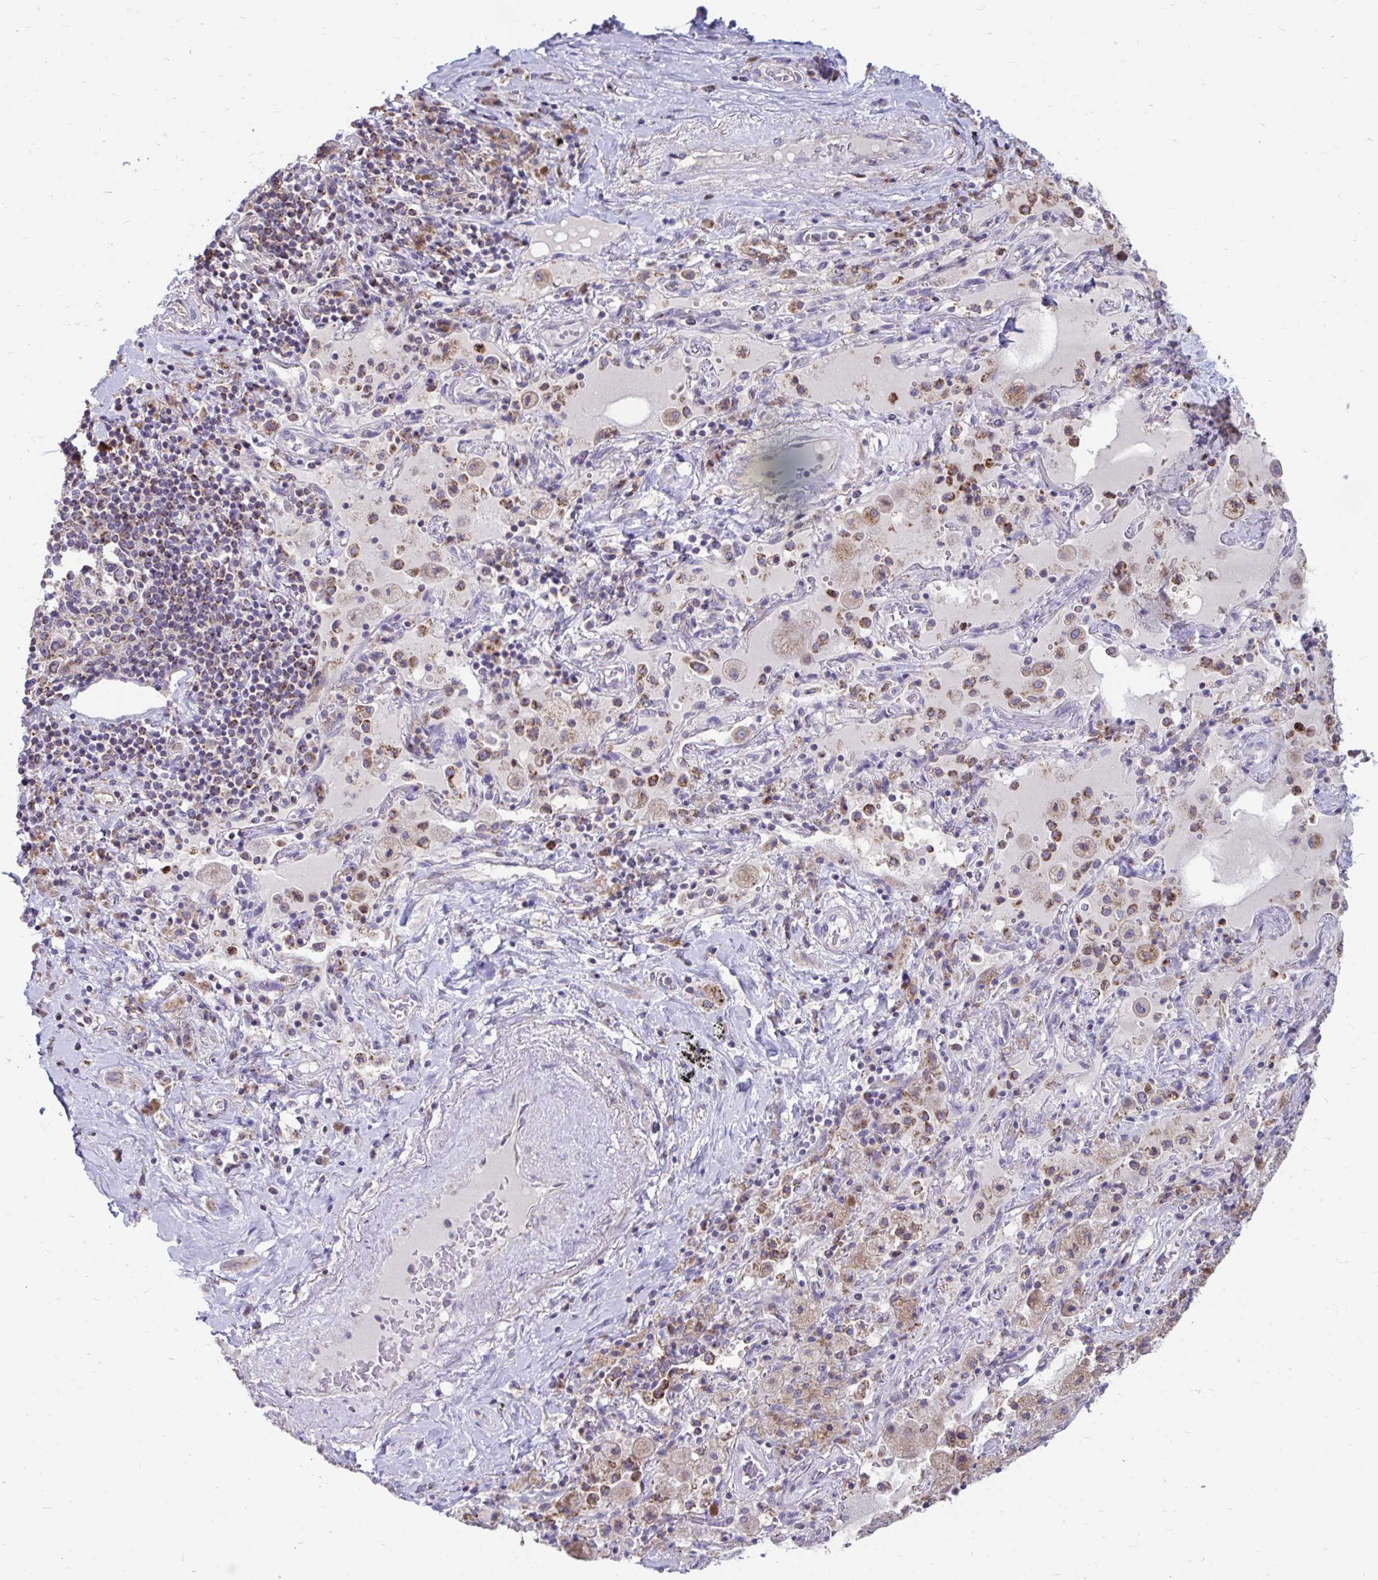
{"staining": {"intensity": "negative", "quantity": "none", "location": "none"}, "tissue": "adipose tissue", "cell_type": "Adipocytes", "image_type": "normal", "snomed": [{"axis": "morphology", "description": "Normal tissue, NOS"}, {"axis": "topography", "description": "Cartilage tissue"}, {"axis": "topography", "description": "Bronchus"}], "caption": "An immunohistochemistry (IHC) histopathology image of benign adipose tissue is shown. There is no staining in adipocytes of adipose tissue.", "gene": "LINGO4", "patient": {"sex": "male", "age": 64}}